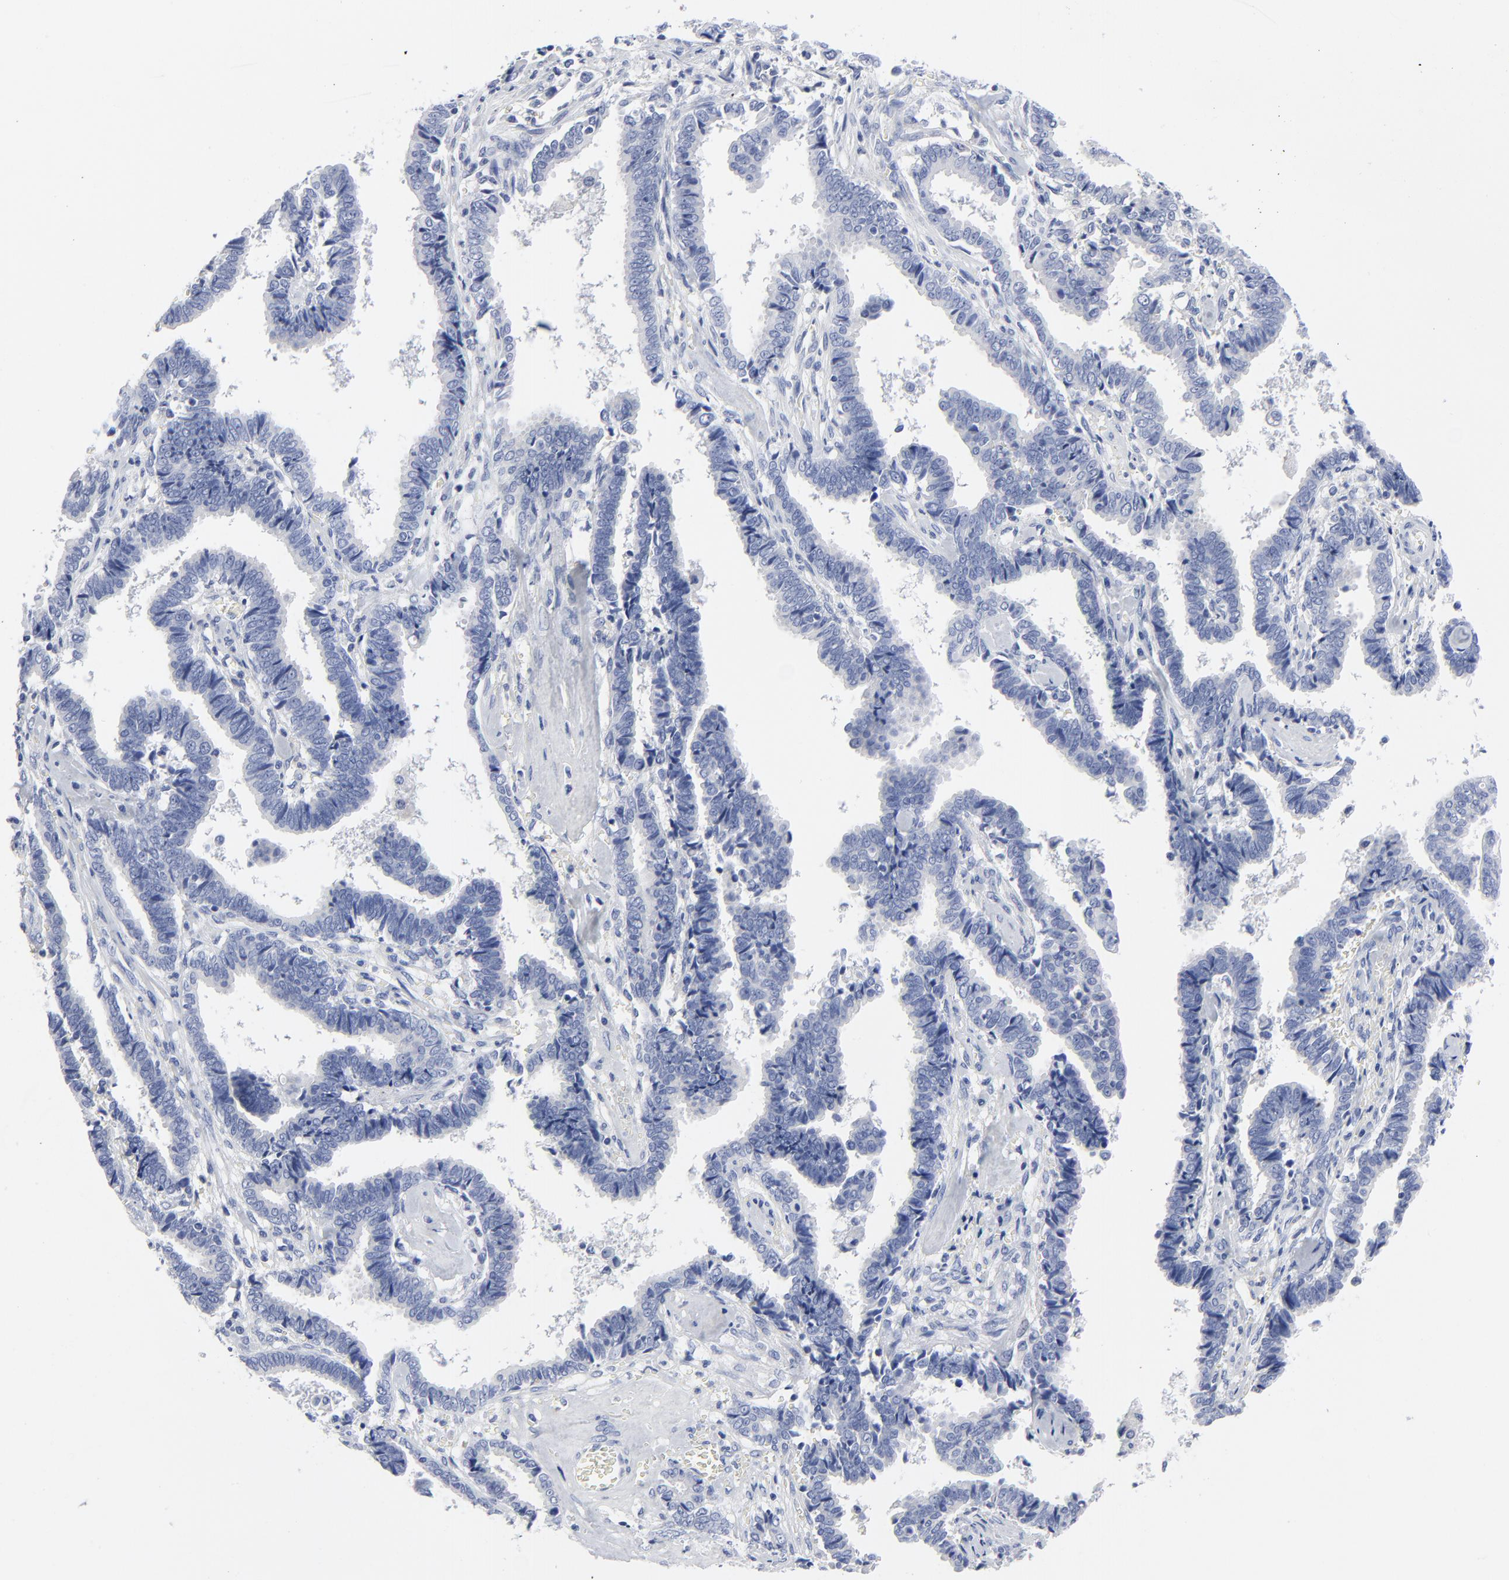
{"staining": {"intensity": "negative", "quantity": "none", "location": "none"}, "tissue": "liver cancer", "cell_type": "Tumor cells", "image_type": "cancer", "snomed": [{"axis": "morphology", "description": "Cholangiocarcinoma"}, {"axis": "topography", "description": "Liver"}], "caption": "High power microscopy micrograph of an IHC photomicrograph of liver cancer, revealing no significant positivity in tumor cells.", "gene": "STAT2", "patient": {"sex": "male", "age": 57}}